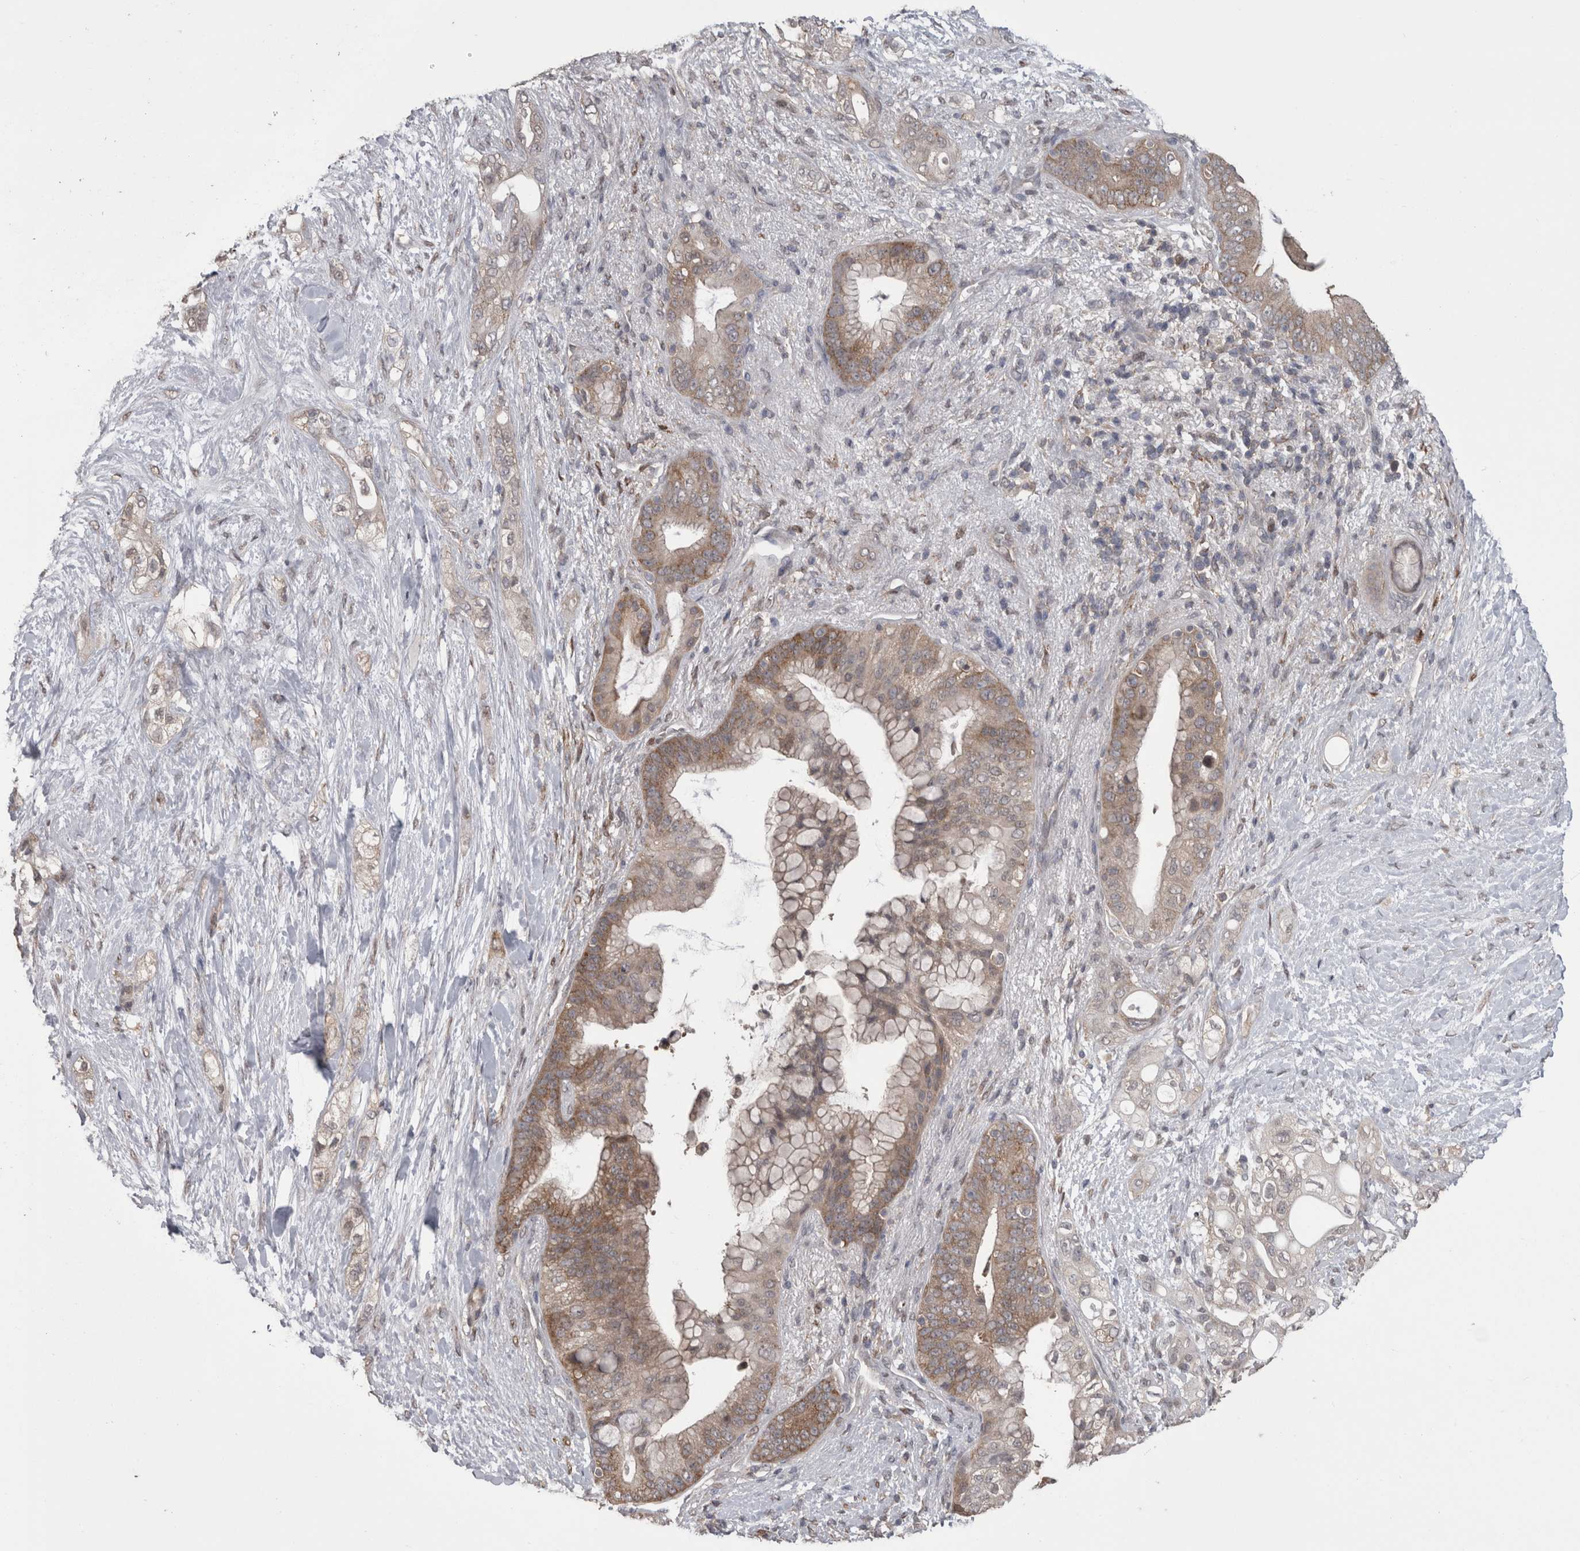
{"staining": {"intensity": "moderate", "quantity": ">75%", "location": "cytoplasmic/membranous"}, "tissue": "pancreatic cancer", "cell_type": "Tumor cells", "image_type": "cancer", "snomed": [{"axis": "morphology", "description": "Adenocarcinoma, NOS"}, {"axis": "topography", "description": "Pancreas"}], "caption": "Tumor cells reveal moderate cytoplasmic/membranous positivity in approximately >75% of cells in pancreatic cancer. The protein of interest is stained brown, and the nuclei are stained in blue (DAB IHC with brightfield microscopy, high magnification).", "gene": "DDX6", "patient": {"sex": "male", "age": 53}}